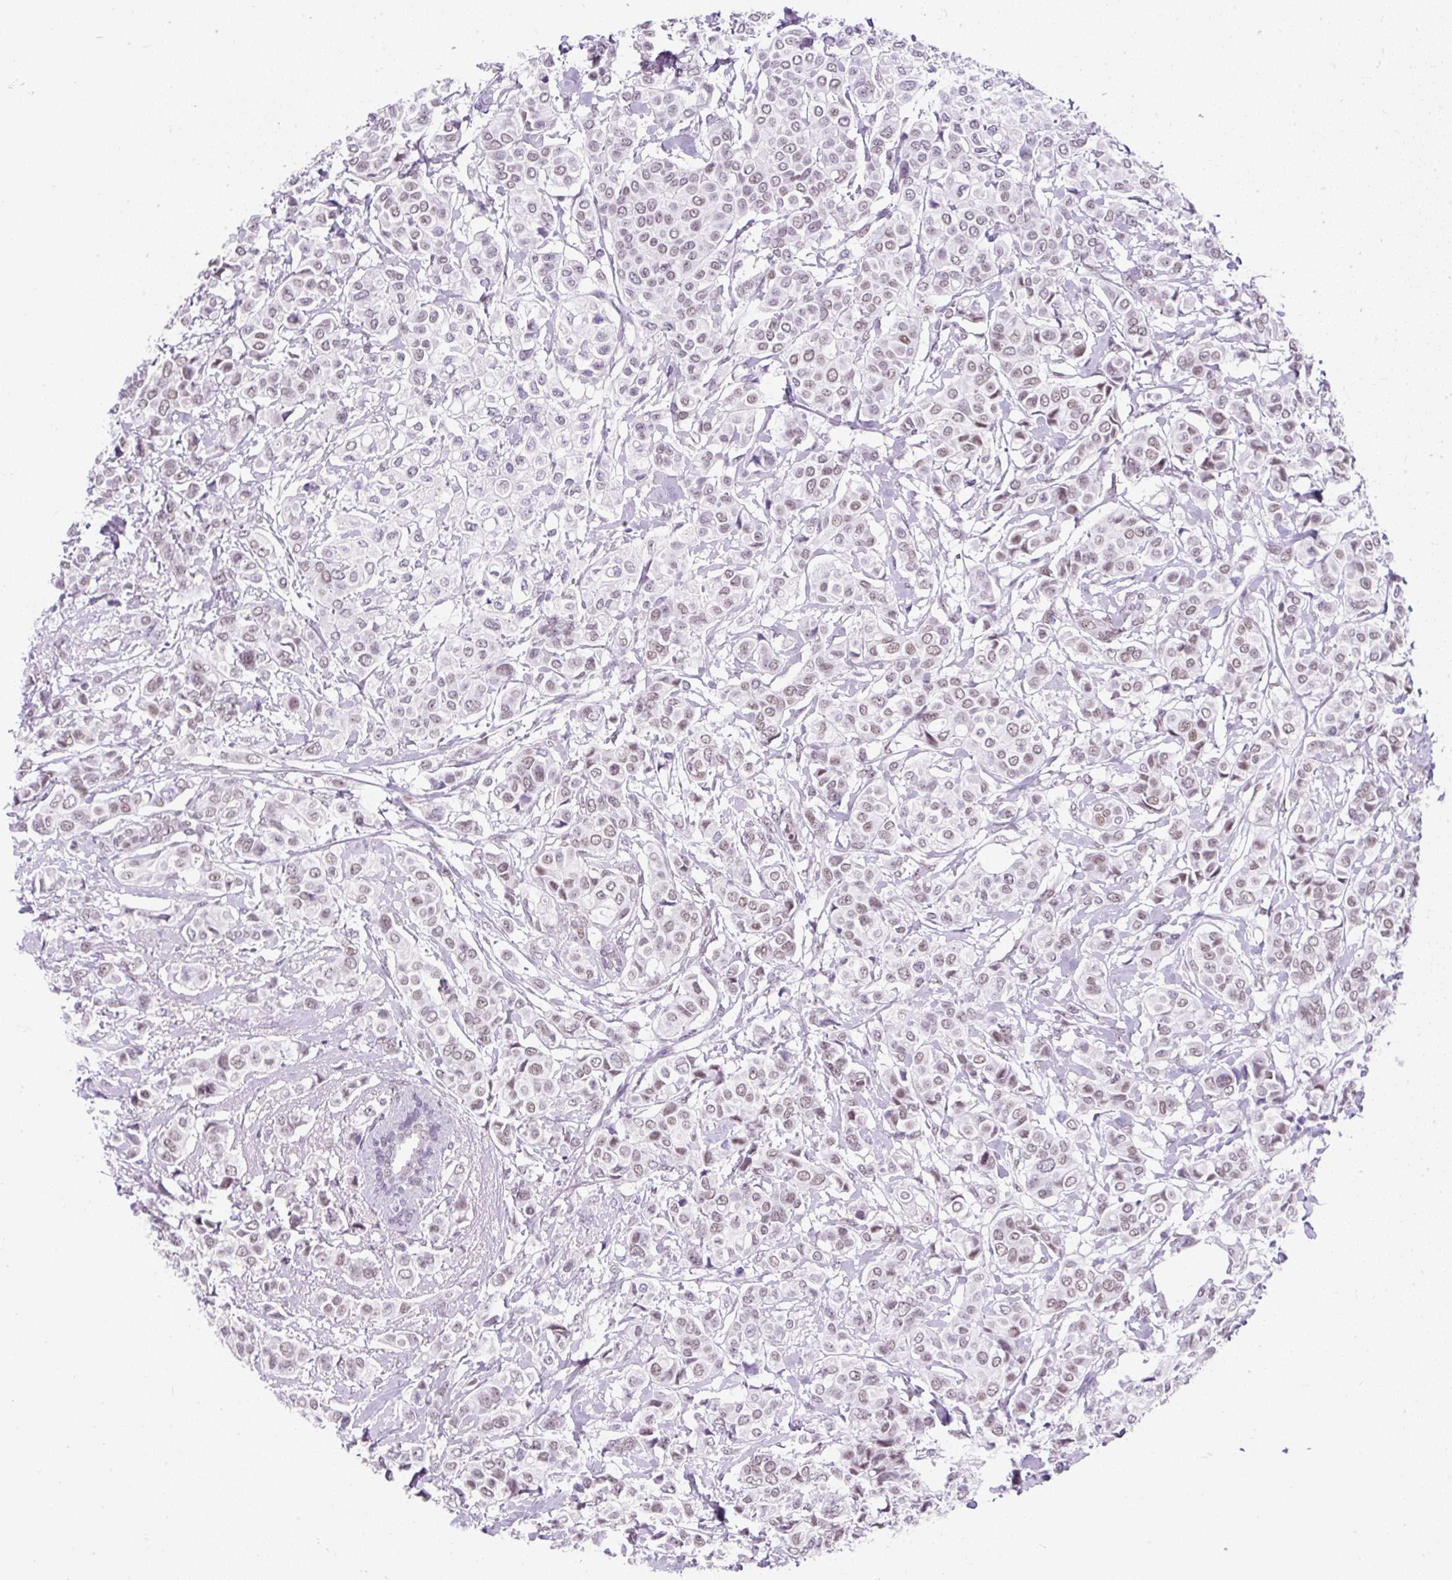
{"staining": {"intensity": "weak", "quantity": "25%-75%", "location": "nuclear"}, "tissue": "breast cancer", "cell_type": "Tumor cells", "image_type": "cancer", "snomed": [{"axis": "morphology", "description": "Lobular carcinoma"}, {"axis": "topography", "description": "Breast"}], "caption": "This is an image of immunohistochemistry staining of lobular carcinoma (breast), which shows weak expression in the nuclear of tumor cells.", "gene": "PLCXD2", "patient": {"sex": "female", "age": 51}}